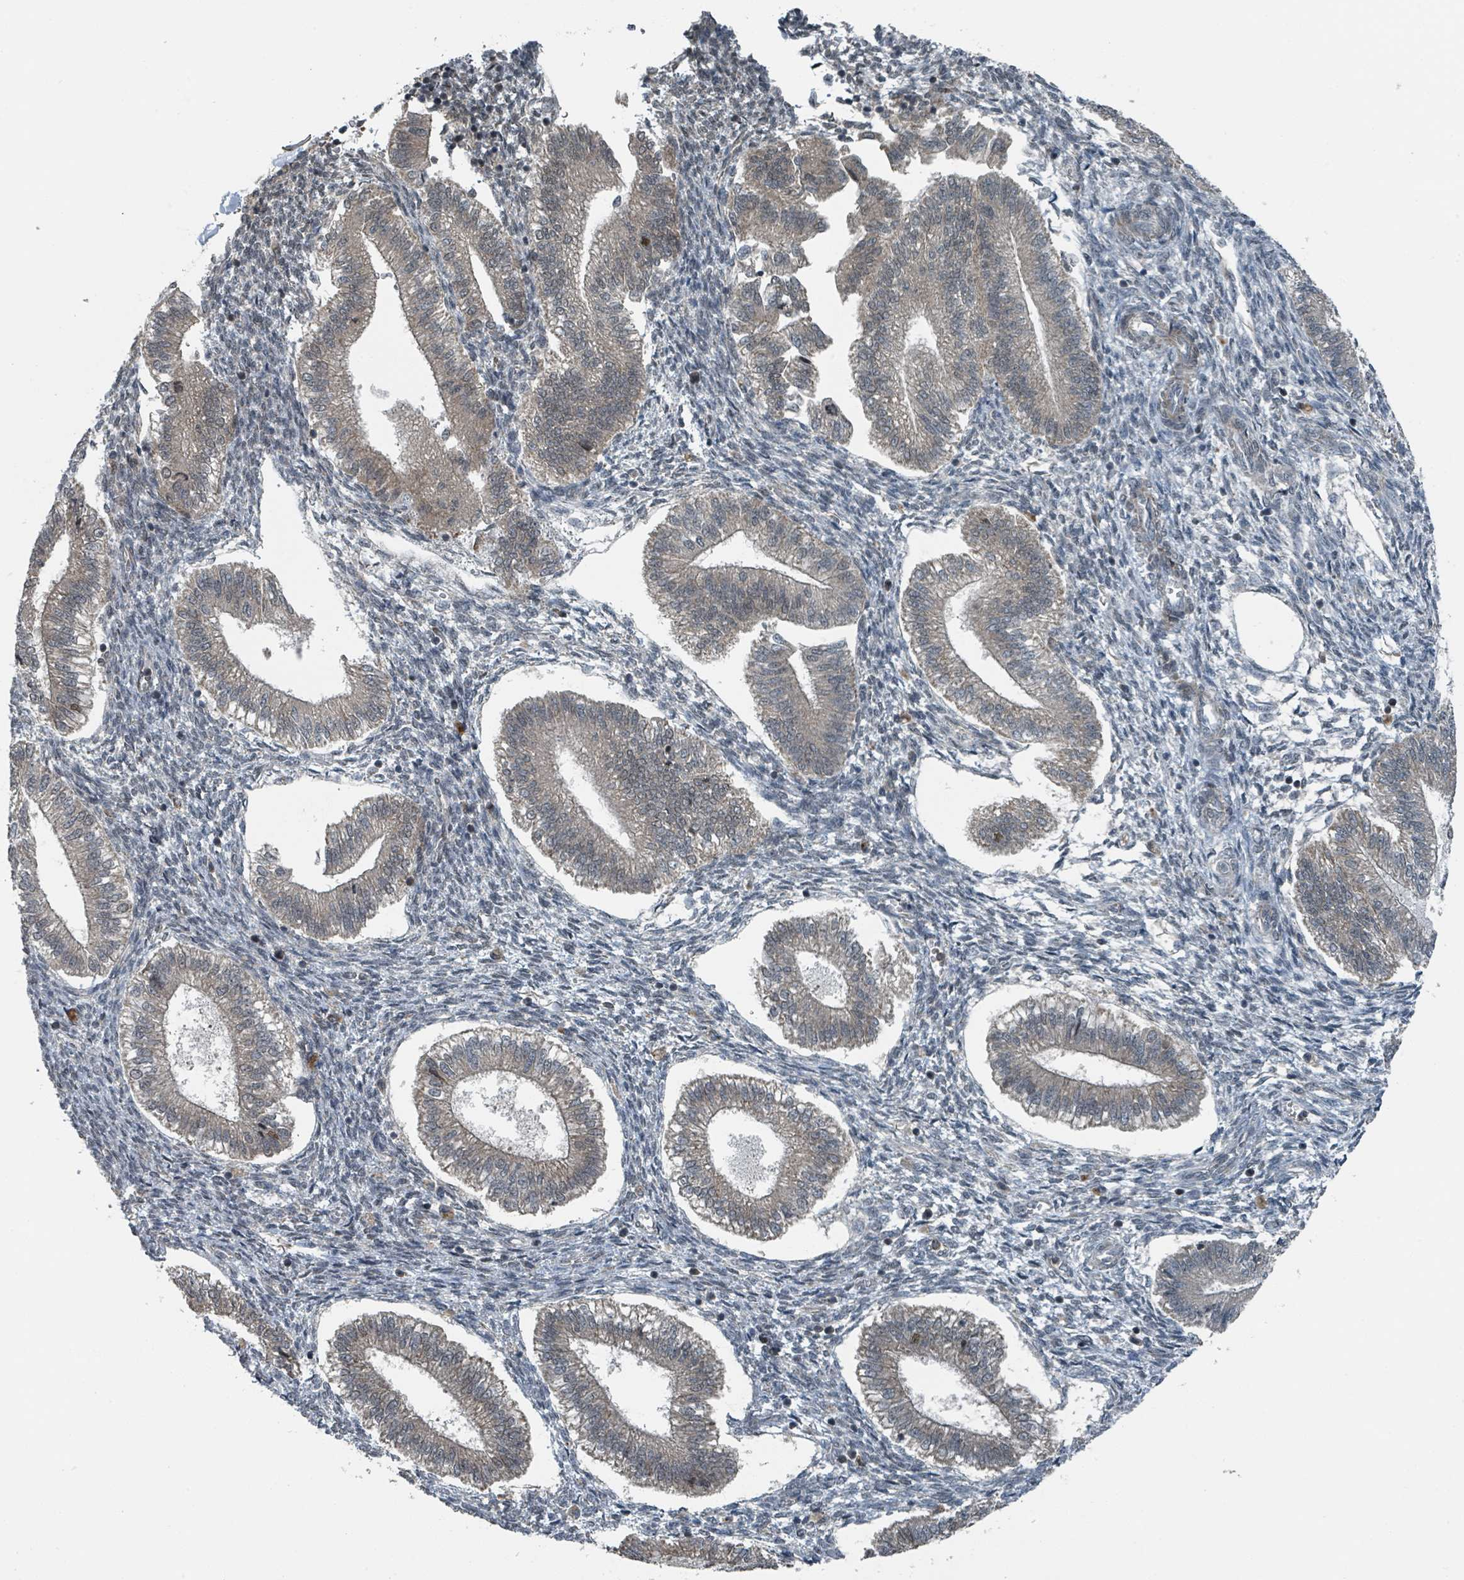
{"staining": {"intensity": "negative", "quantity": "none", "location": "none"}, "tissue": "endometrium", "cell_type": "Cells in endometrial stroma", "image_type": "normal", "snomed": [{"axis": "morphology", "description": "Normal tissue, NOS"}, {"axis": "topography", "description": "Endometrium"}], "caption": "There is no significant expression in cells in endometrial stroma of endometrium. Nuclei are stained in blue.", "gene": "PHIP", "patient": {"sex": "female", "age": 25}}